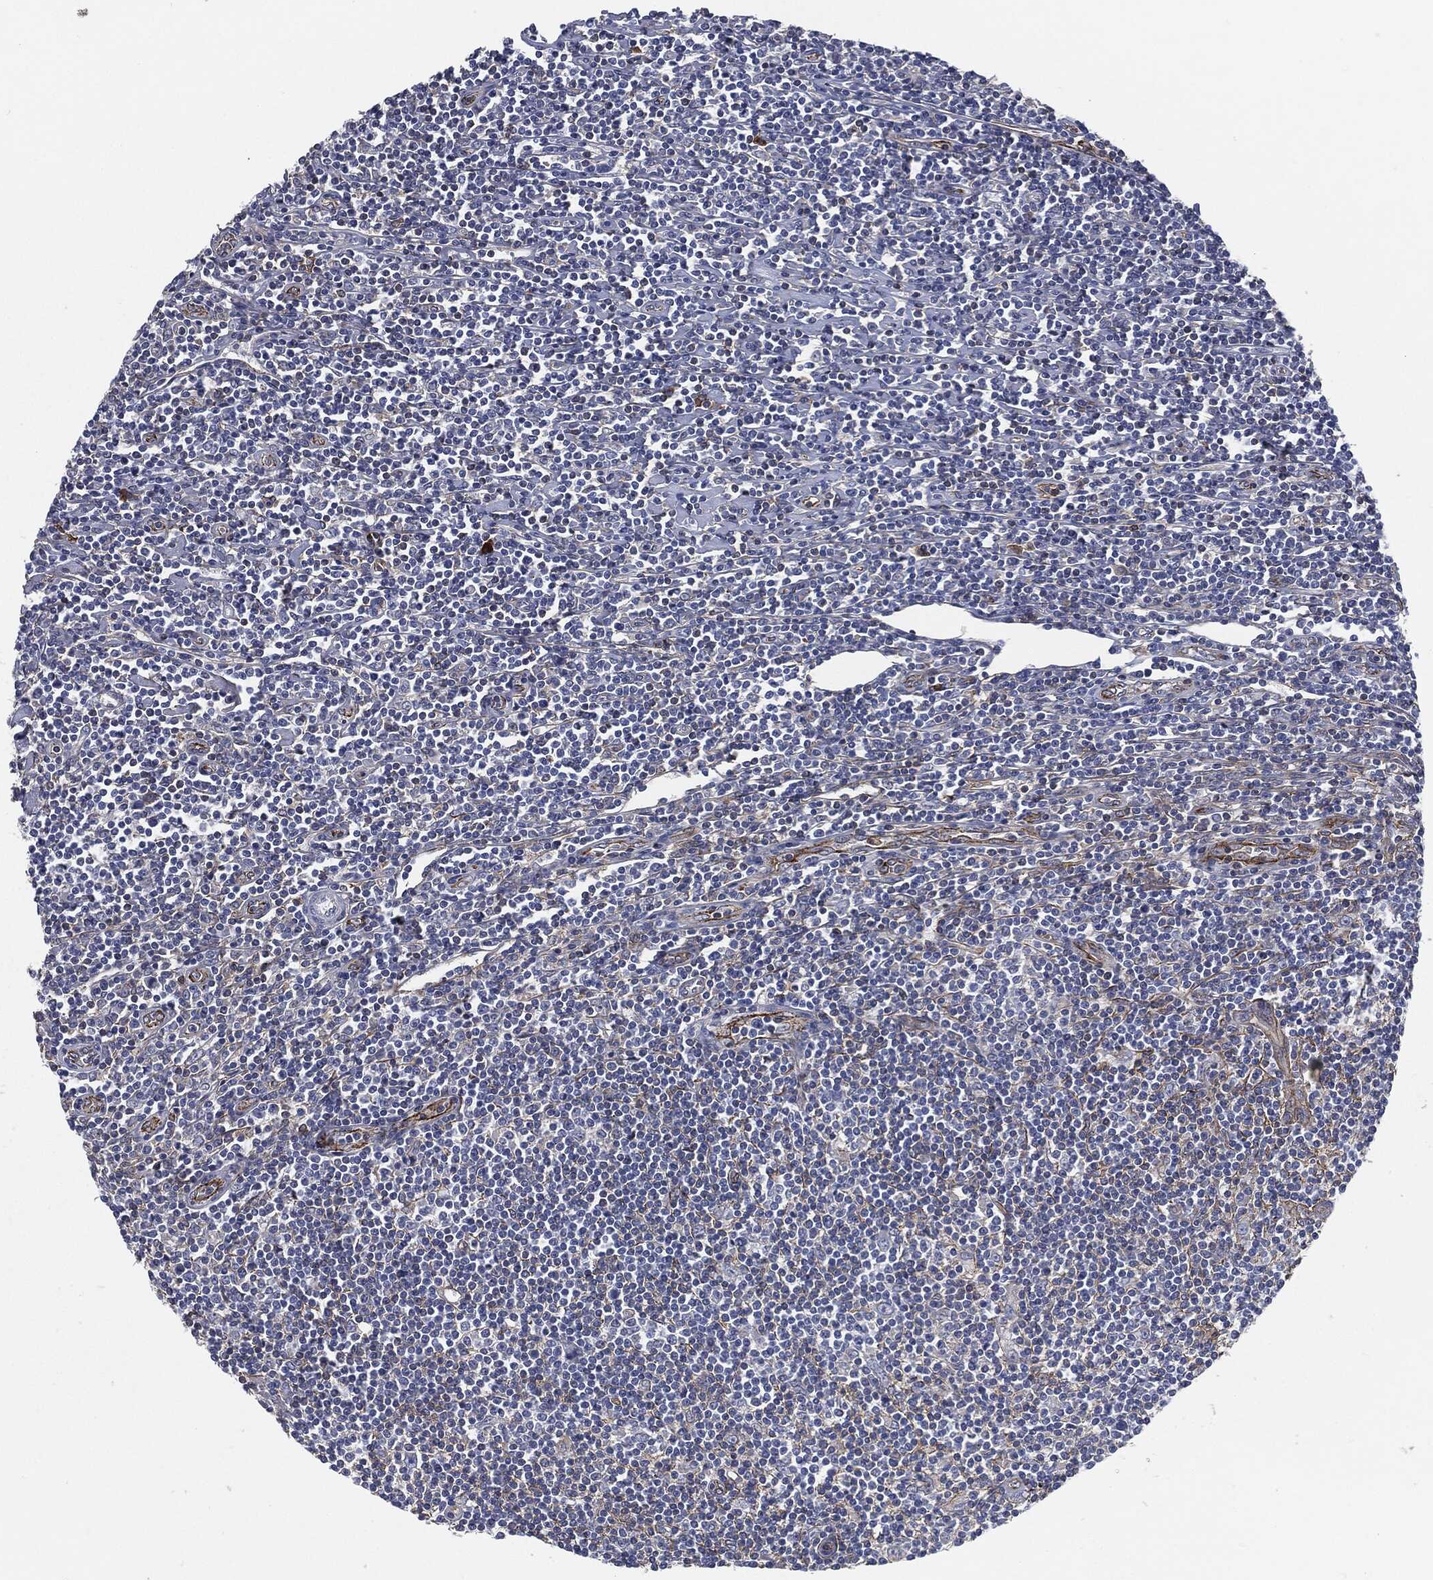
{"staining": {"intensity": "negative", "quantity": "none", "location": "none"}, "tissue": "lymphoma", "cell_type": "Tumor cells", "image_type": "cancer", "snomed": [{"axis": "morphology", "description": "Hodgkin's disease, NOS"}, {"axis": "topography", "description": "Lymph node"}], "caption": "Immunohistochemical staining of human Hodgkin's disease displays no significant positivity in tumor cells.", "gene": "SVIL", "patient": {"sex": "male", "age": 40}}